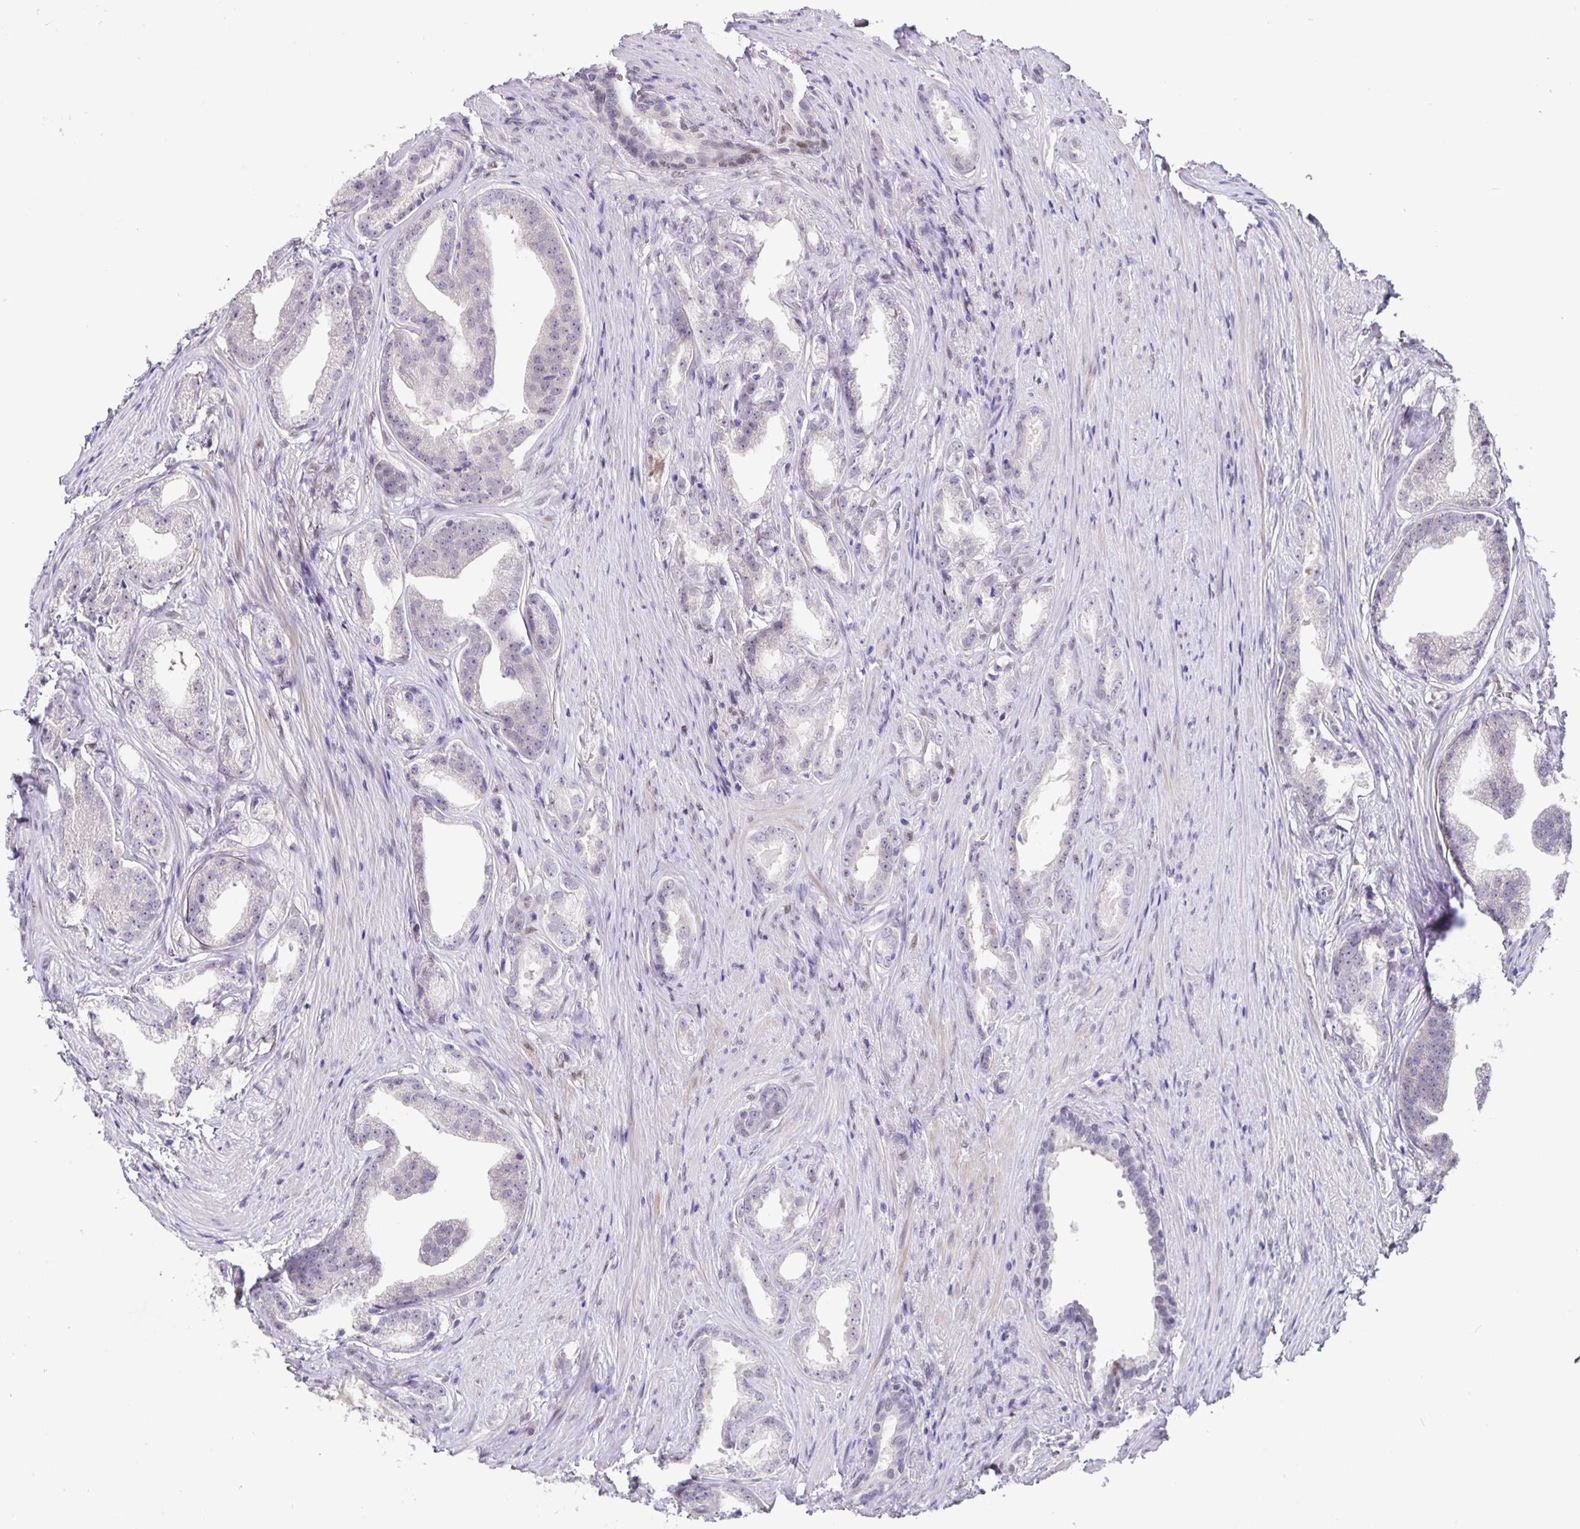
{"staining": {"intensity": "negative", "quantity": "none", "location": "none"}, "tissue": "prostate cancer", "cell_type": "Tumor cells", "image_type": "cancer", "snomed": [{"axis": "morphology", "description": "Adenocarcinoma, Low grade"}, {"axis": "topography", "description": "Prostate"}], "caption": "Micrograph shows no significant protein staining in tumor cells of adenocarcinoma (low-grade) (prostate). Nuclei are stained in blue.", "gene": "FOSL2", "patient": {"sex": "male", "age": 65}}